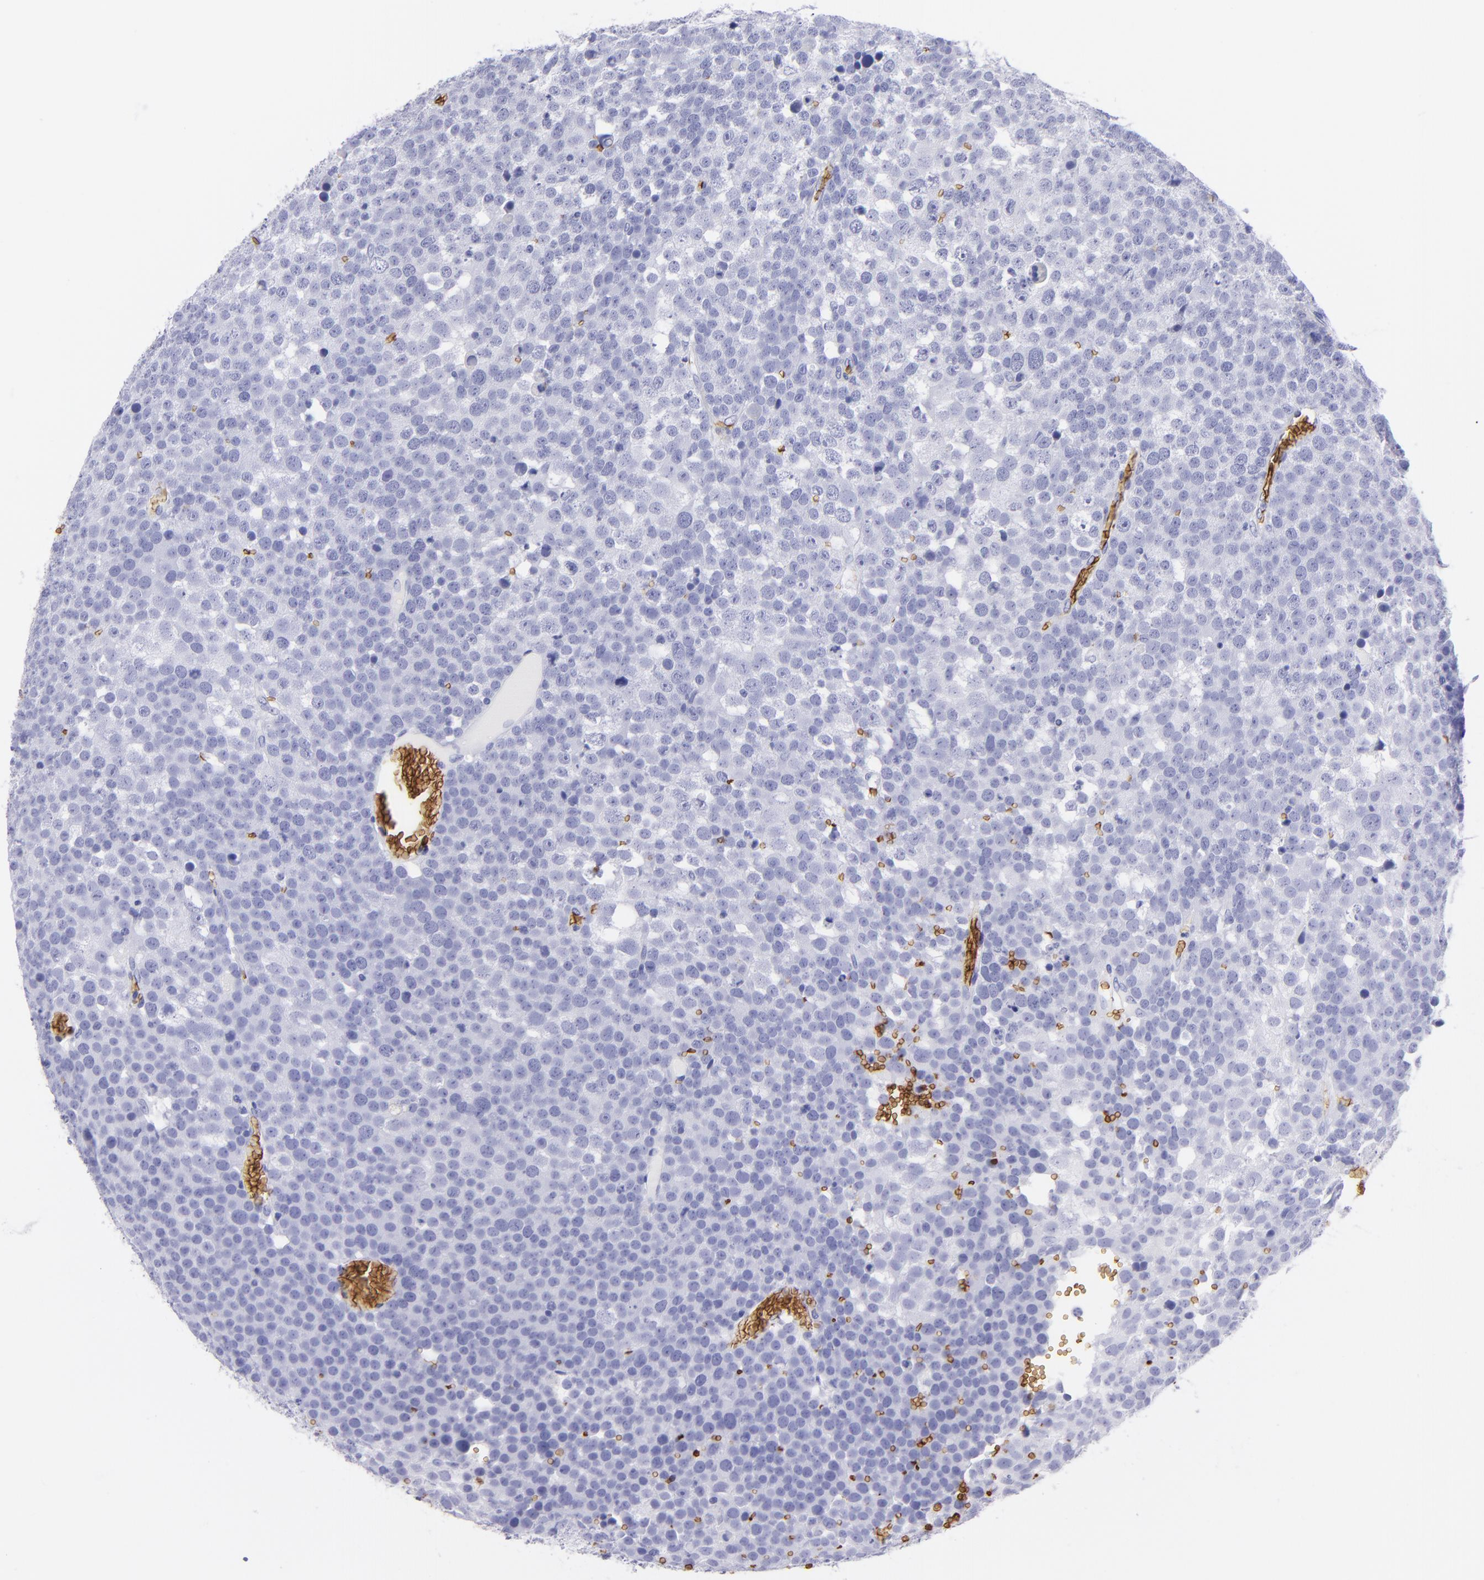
{"staining": {"intensity": "negative", "quantity": "none", "location": "none"}, "tissue": "testis cancer", "cell_type": "Tumor cells", "image_type": "cancer", "snomed": [{"axis": "morphology", "description": "Seminoma, NOS"}, {"axis": "topography", "description": "Testis"}], "caption": "A micrograph of testis seminoma stained for a protein demonstrates no brown staining in tumor cells.", "gene": "GYPA", "patient": {"sex": "male", "age": 71}}